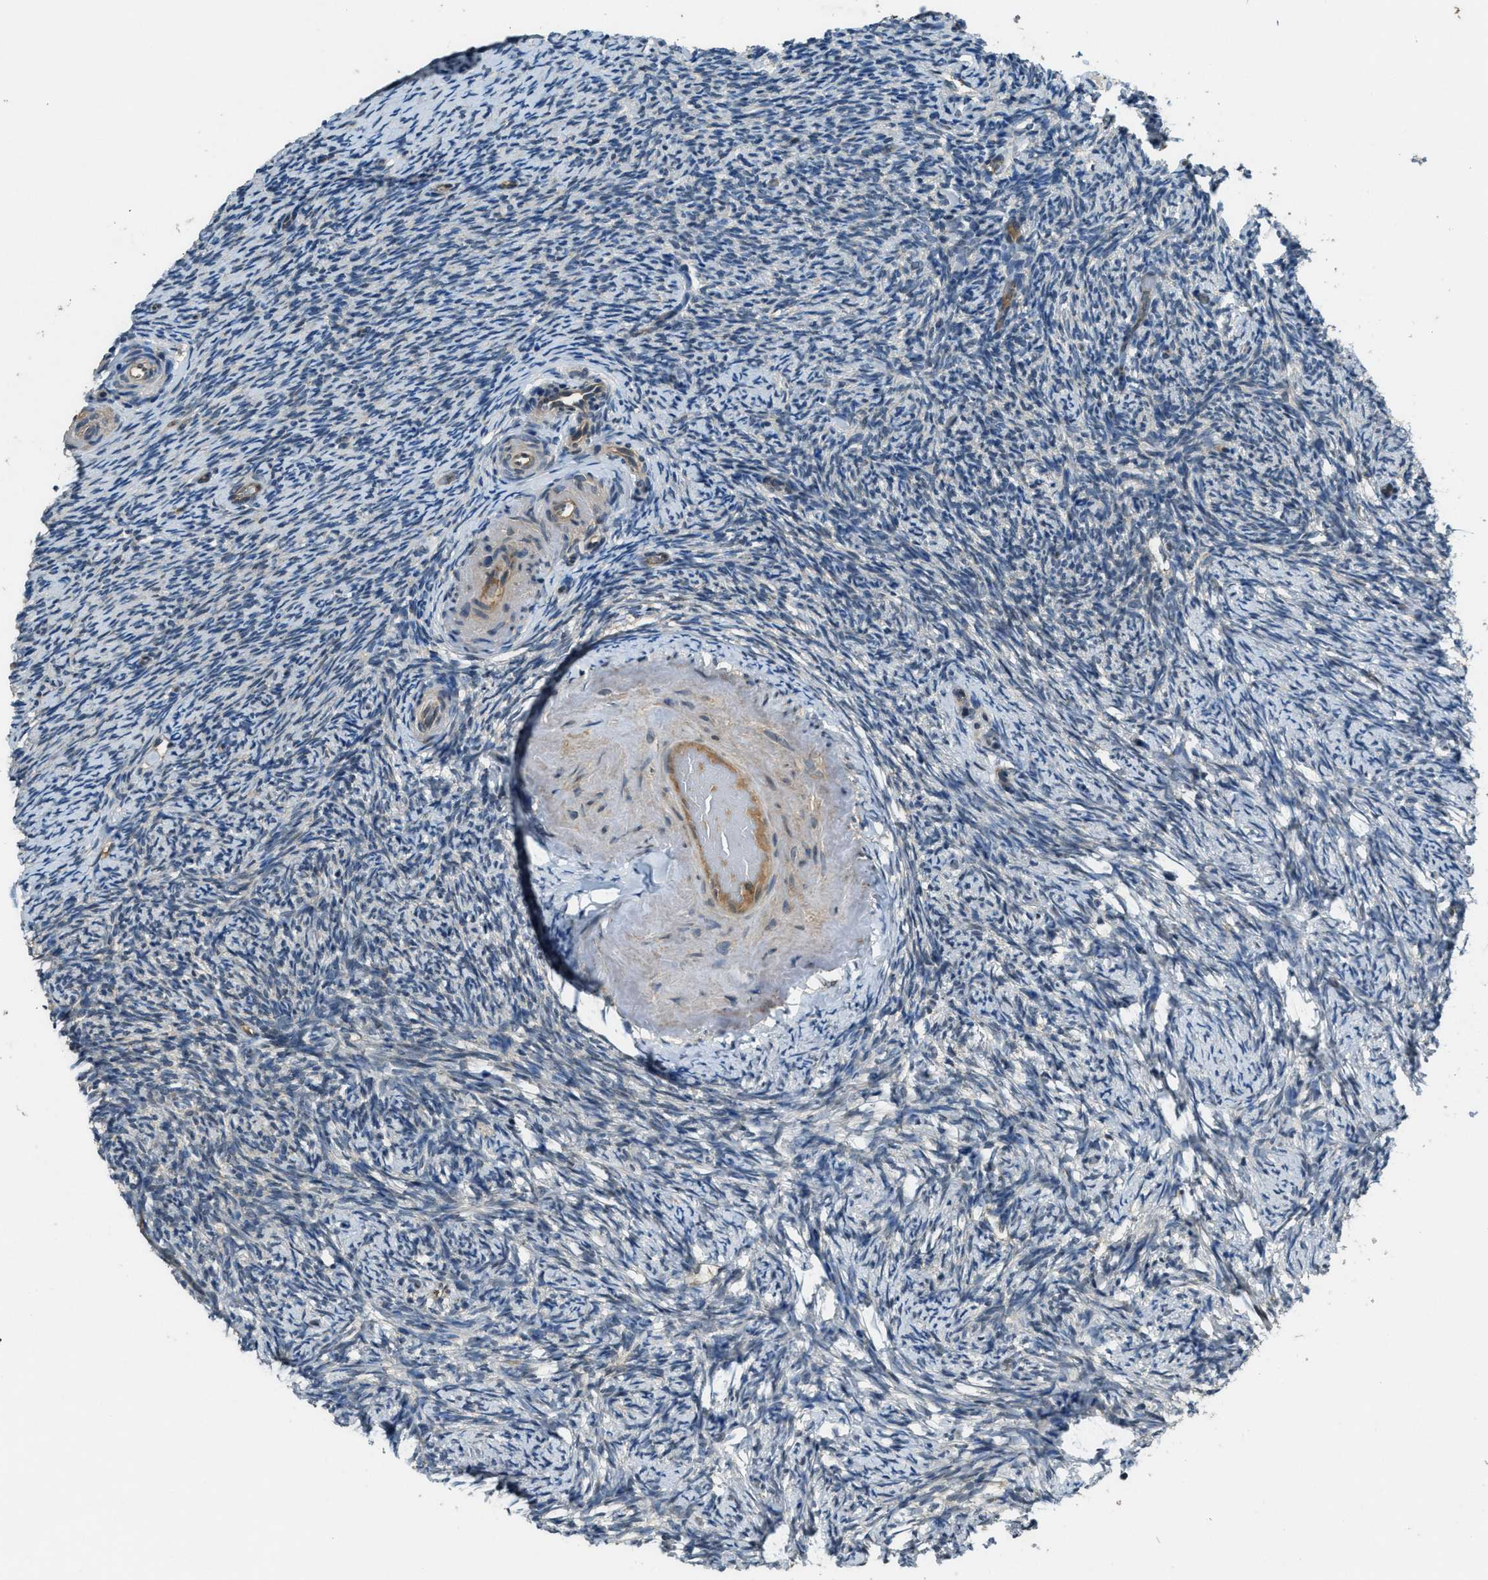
{"staining": {"intensity": "negative", "quantity": "none", "location": "none"}, "tissue": "ovary", "cell_type": "Ovarian stroma cells", "image_type": "normal", "snomed": [{"axis": "morphology", "description": "Normal tissue, NOS"}, {"axis": "topography", "description": "Ovary"}], "caption": "Immunohistochemical staining of benign human ovary reveals no significant staining in ovarian stroma cells. (DAB (3,3'-diaminobenzidine) immunohistochemistry visualized using brightfield microscopy, high magnification).", "gene": "DUSP6", "patient": {"sex": "female", "age": 60}}